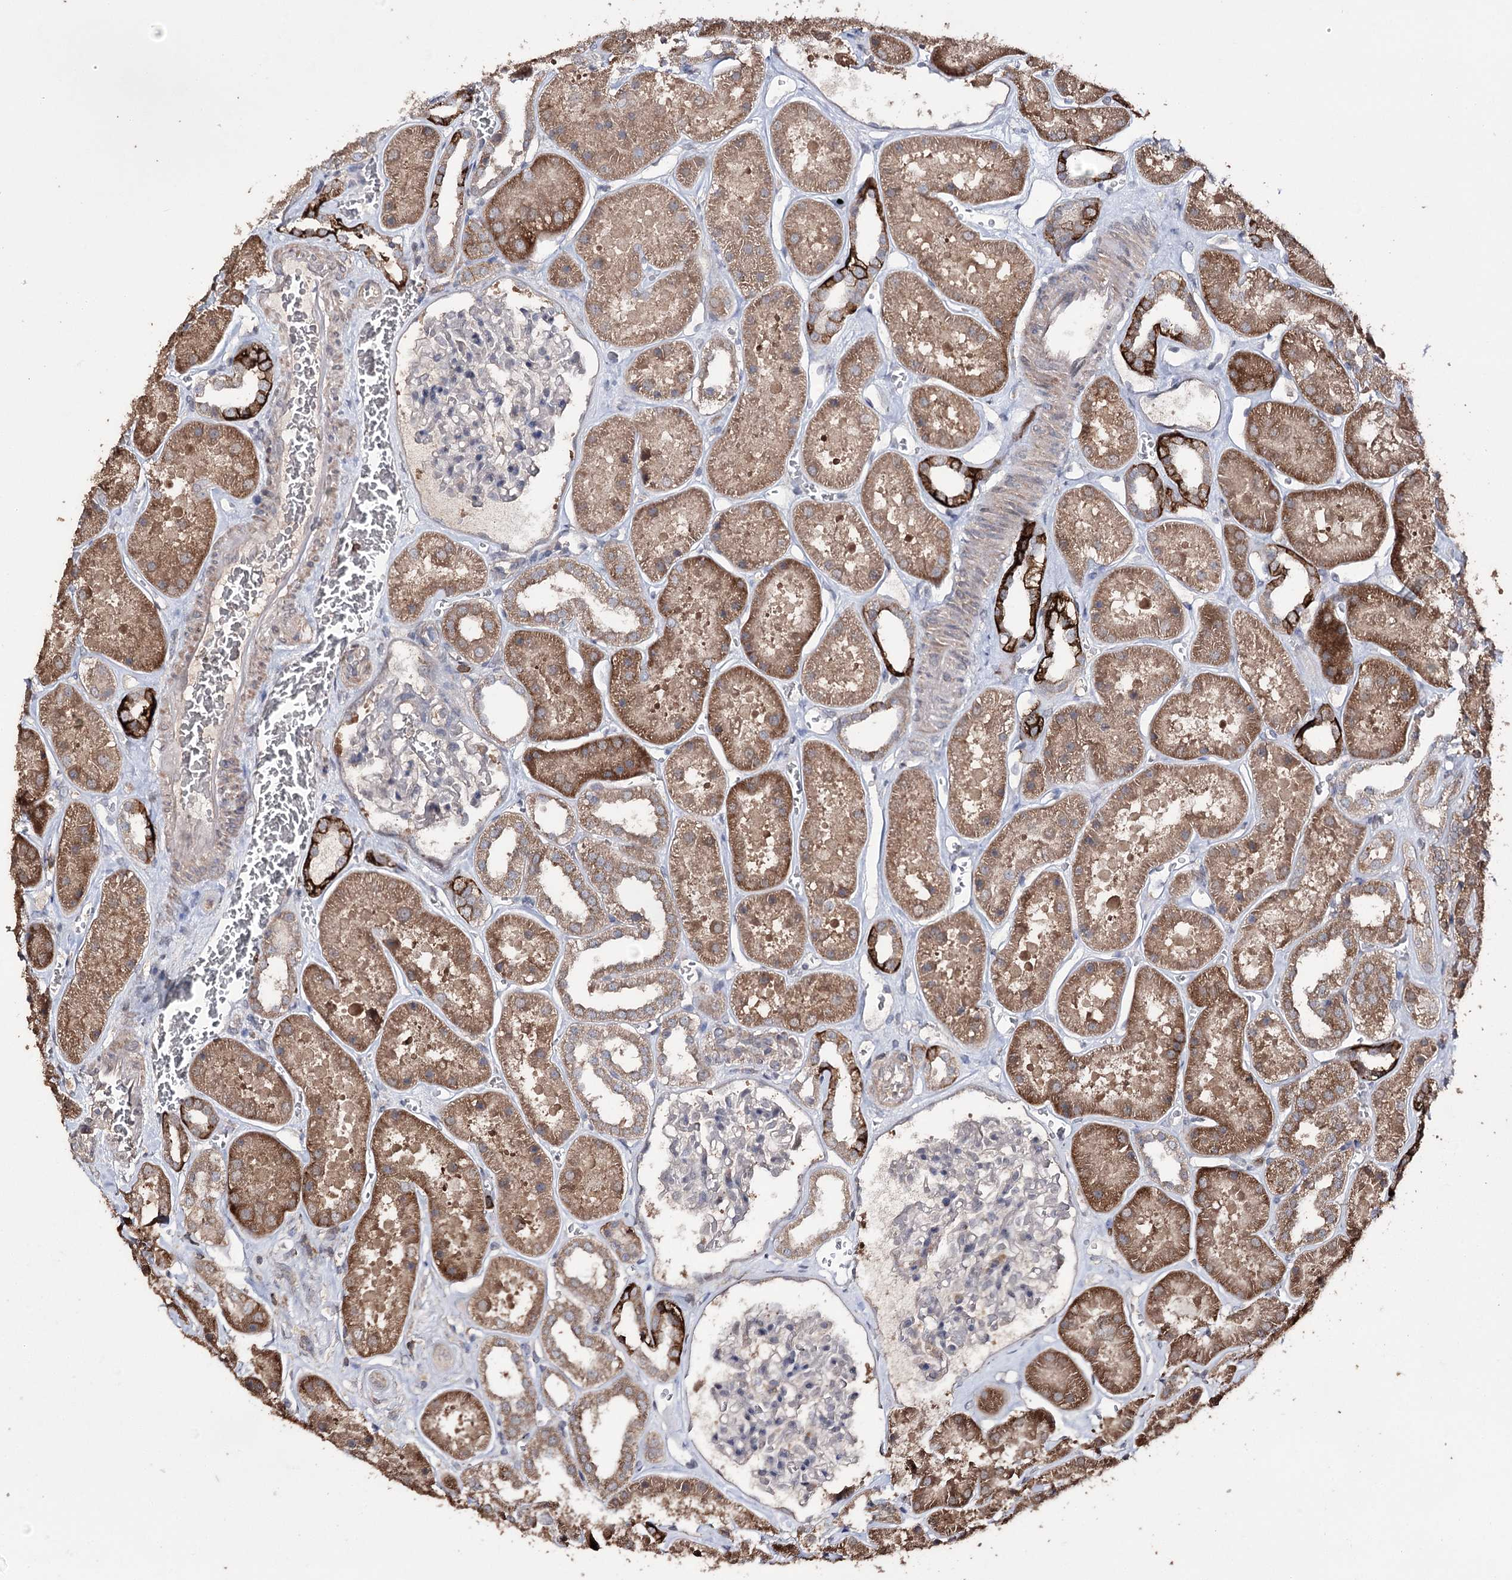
{"staining": {"intensity": "negative", "quantity": "none", "location": "none"}, "tissue": "kidney", "cell_type": "Cells in glomeruli", "image_type": "normal", "snomed": [{"axis": "morphology", "description": "Normal tissue, NOS"}, {"axis": "topography", "description": "Kidney"}], "caption": "Protein analysis of normal kidney reveals no significant staining in cells in glomeruli.", "gene": "ZNF662", "patient": {"sex": "female", "age": 41}}